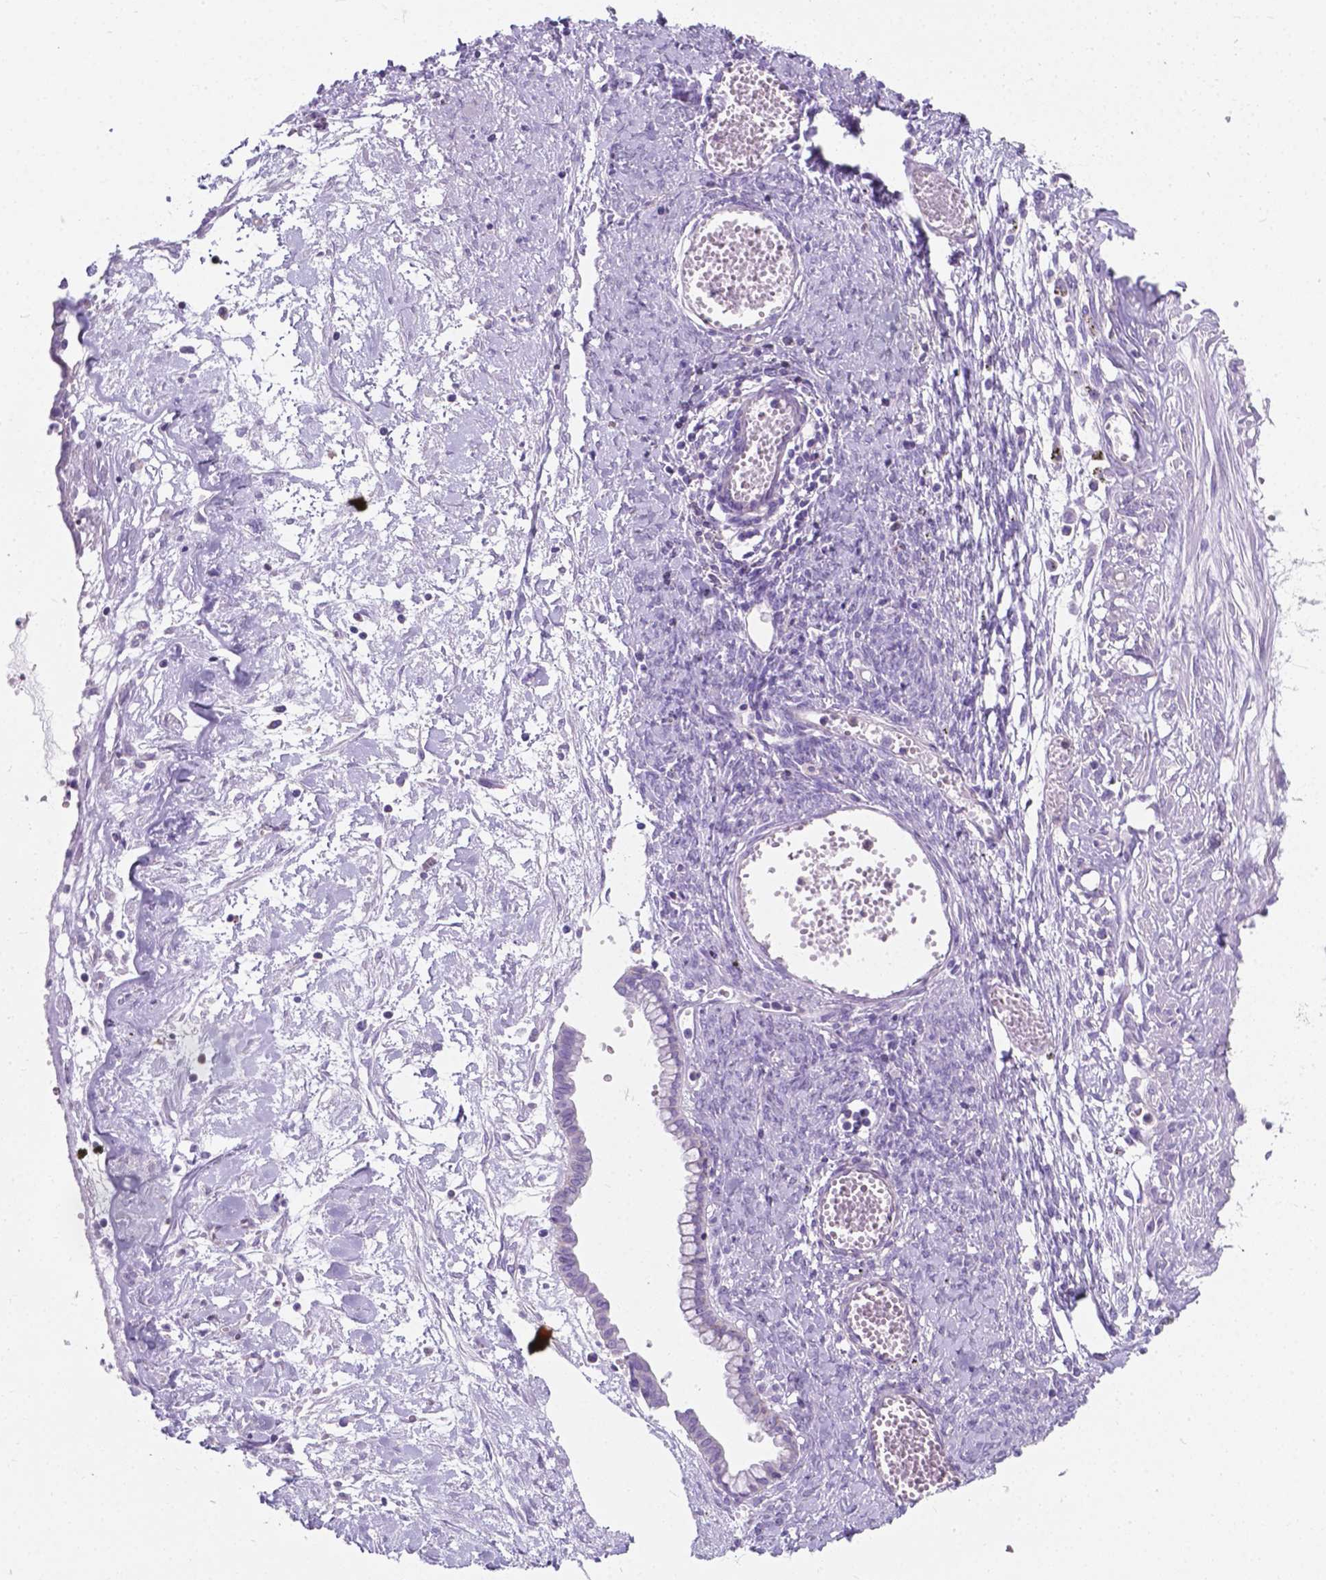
{"staining": {"intensity": "negative", "quantity": "none", "location": "none"}, "tissue": "ovarian cancer", "cell_type": "Tumor cells", "image_type": "cancer", "snomed": [{"axis": "morphology", "description": "Cystadenocarcinoma, mucinous, NOS"}, {"axis": "topography", "description": "Ovary"}], "caption": "Immunohistochemical staining of ovarian cancer (mucinous cystadenocarcinoma) displays no significant staining in tumor cells.", "gene": "KIAA0040", "patient": {"sex": "female", "age": 67}}